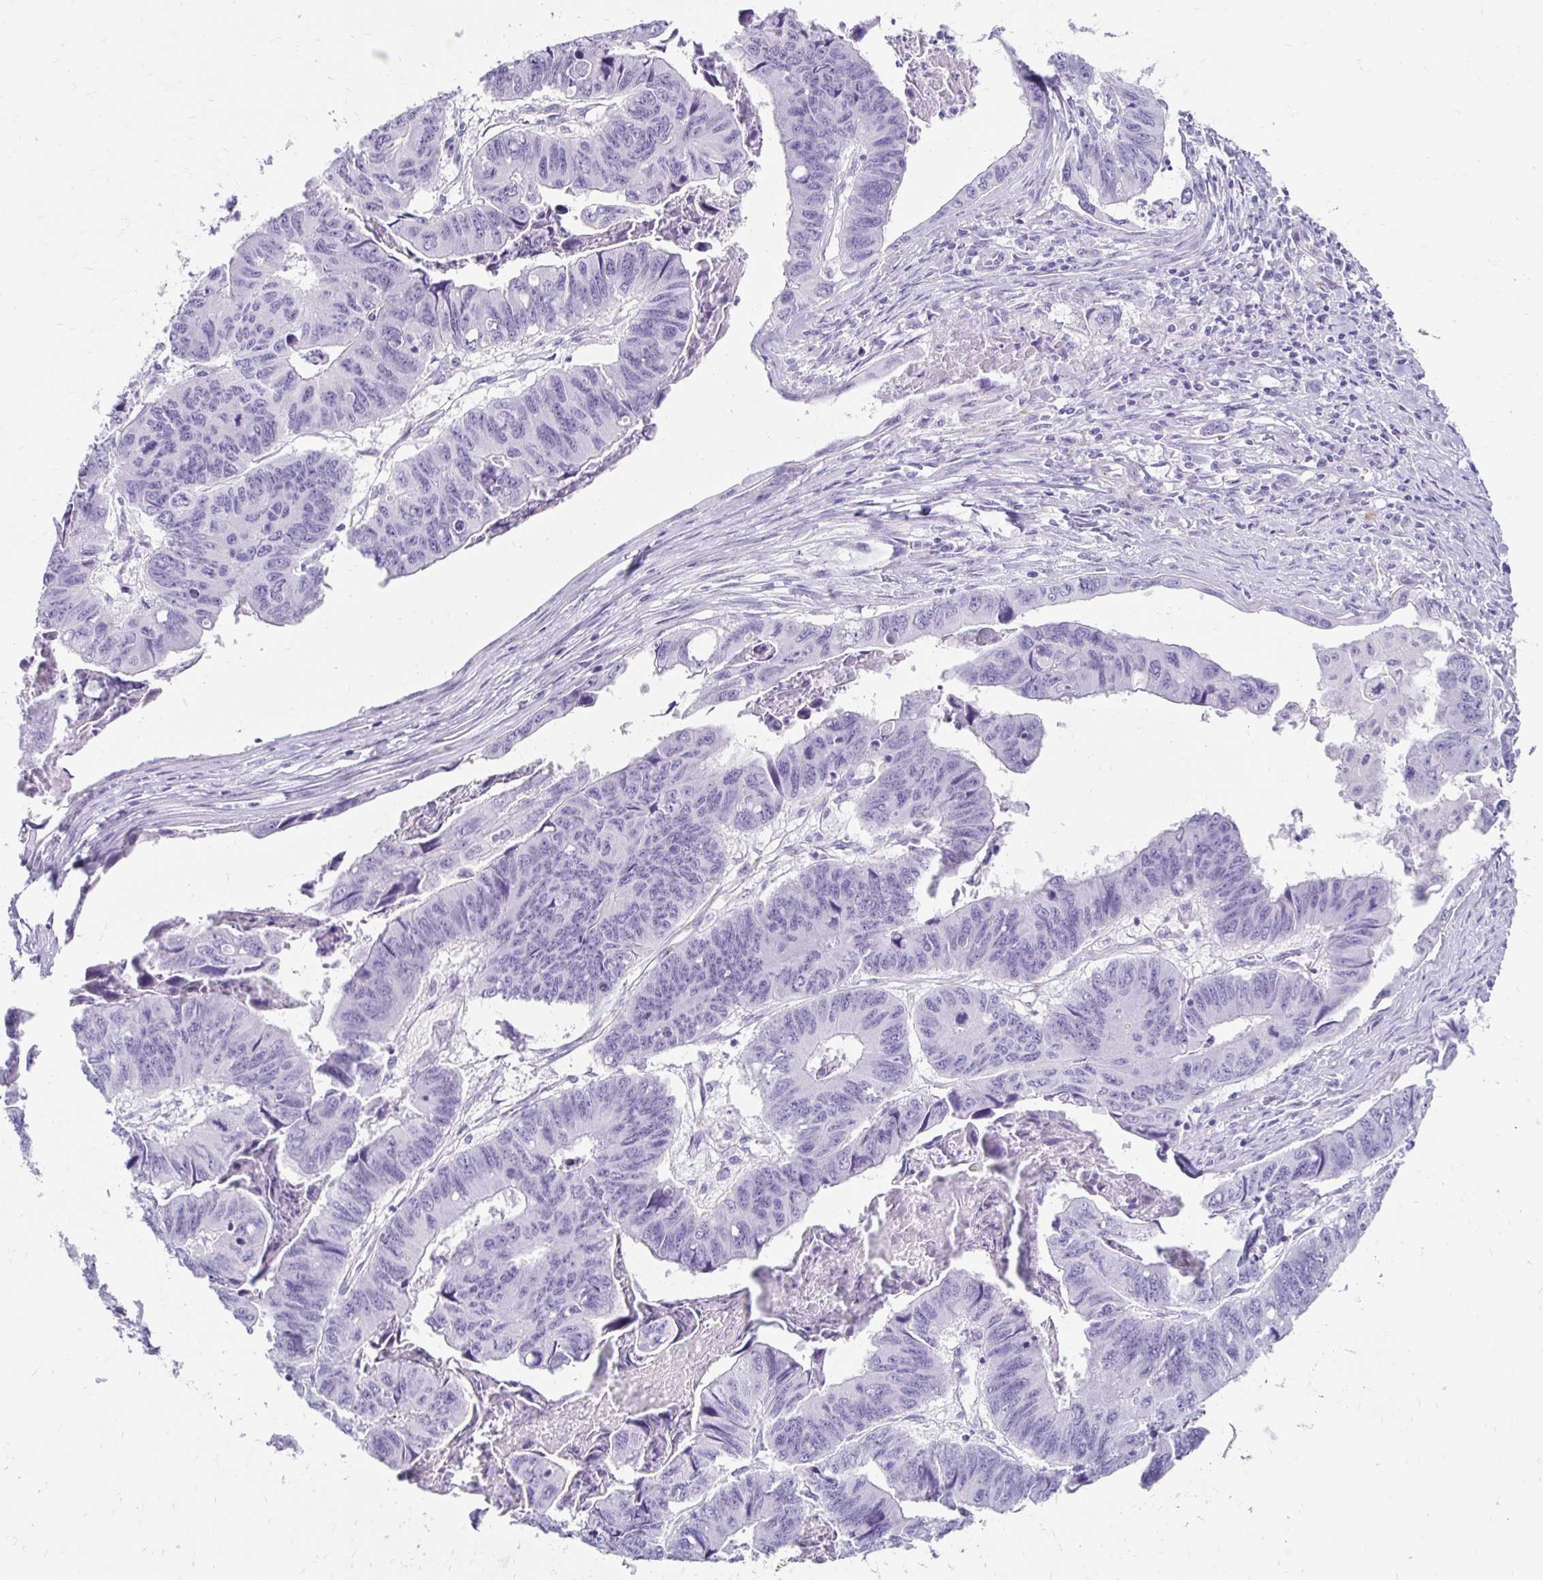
{"staining": {"intensity": "negative", "quantity": "none", "location": "none"}, "tissue": "stomach cancer", "cell_type": "Tumor cells", "image_type": "cancer", "snomed": [{"axis": "morphology", "description": "Adenocarcinoma, NOS"}, {"axis": "topography", "description": "Stomach, lower"}], "caption": "This is an immunohistochemistry micrograph of human adenocarcinoma (stomach). There is no positivity in tumor cells.", "gene": "TMEM54", "patient": {"sex": "male", "age": 77}}